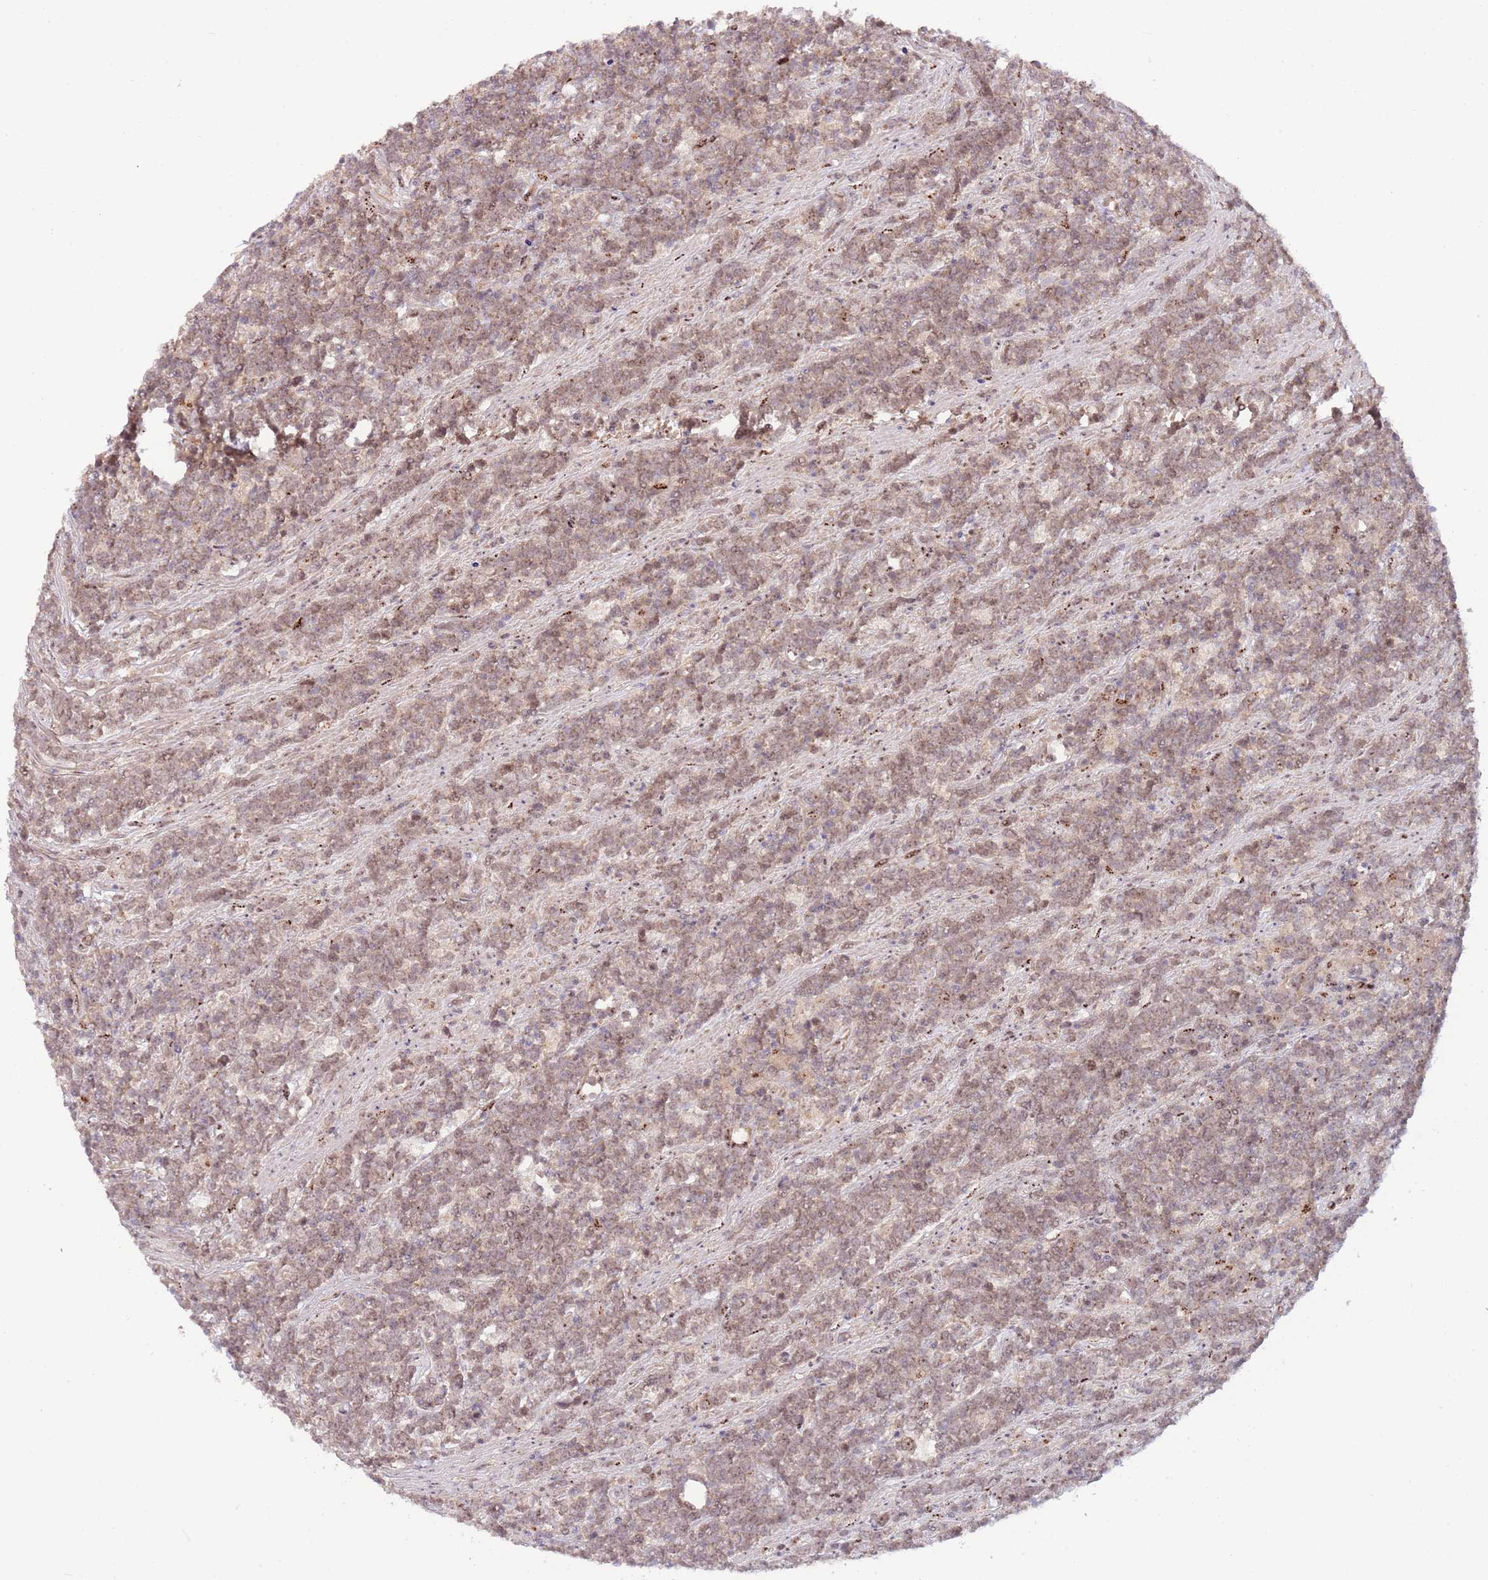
{"staining": {"intensity": "moderate", "quantity": "25%-75%", "location": "nuclear"}, "tissue": "lymphoma", "cell_type": "Tumor cells", "image_type": "cancer", "snomed": [{"axis": "morphology", "description": "Malignant lymphoma, non-Hodgkin's type, High grade"}, {"axis": "topography", "description": "Small intestine"}, {"axis": "topography", "description": "Colon"}], "caption": "The micrograph reveals a brown stain indicating the presence of a protein in the nuclear of tumor cells in malignant lymphoma, non-Hodgkin's type (high-grade). Immunohistochemistry (ihc) stains the protein of interest in brown and the nuclei are stained blue.", "gene": "PRR16", "patient": {"sex": "male", "age": 8}}